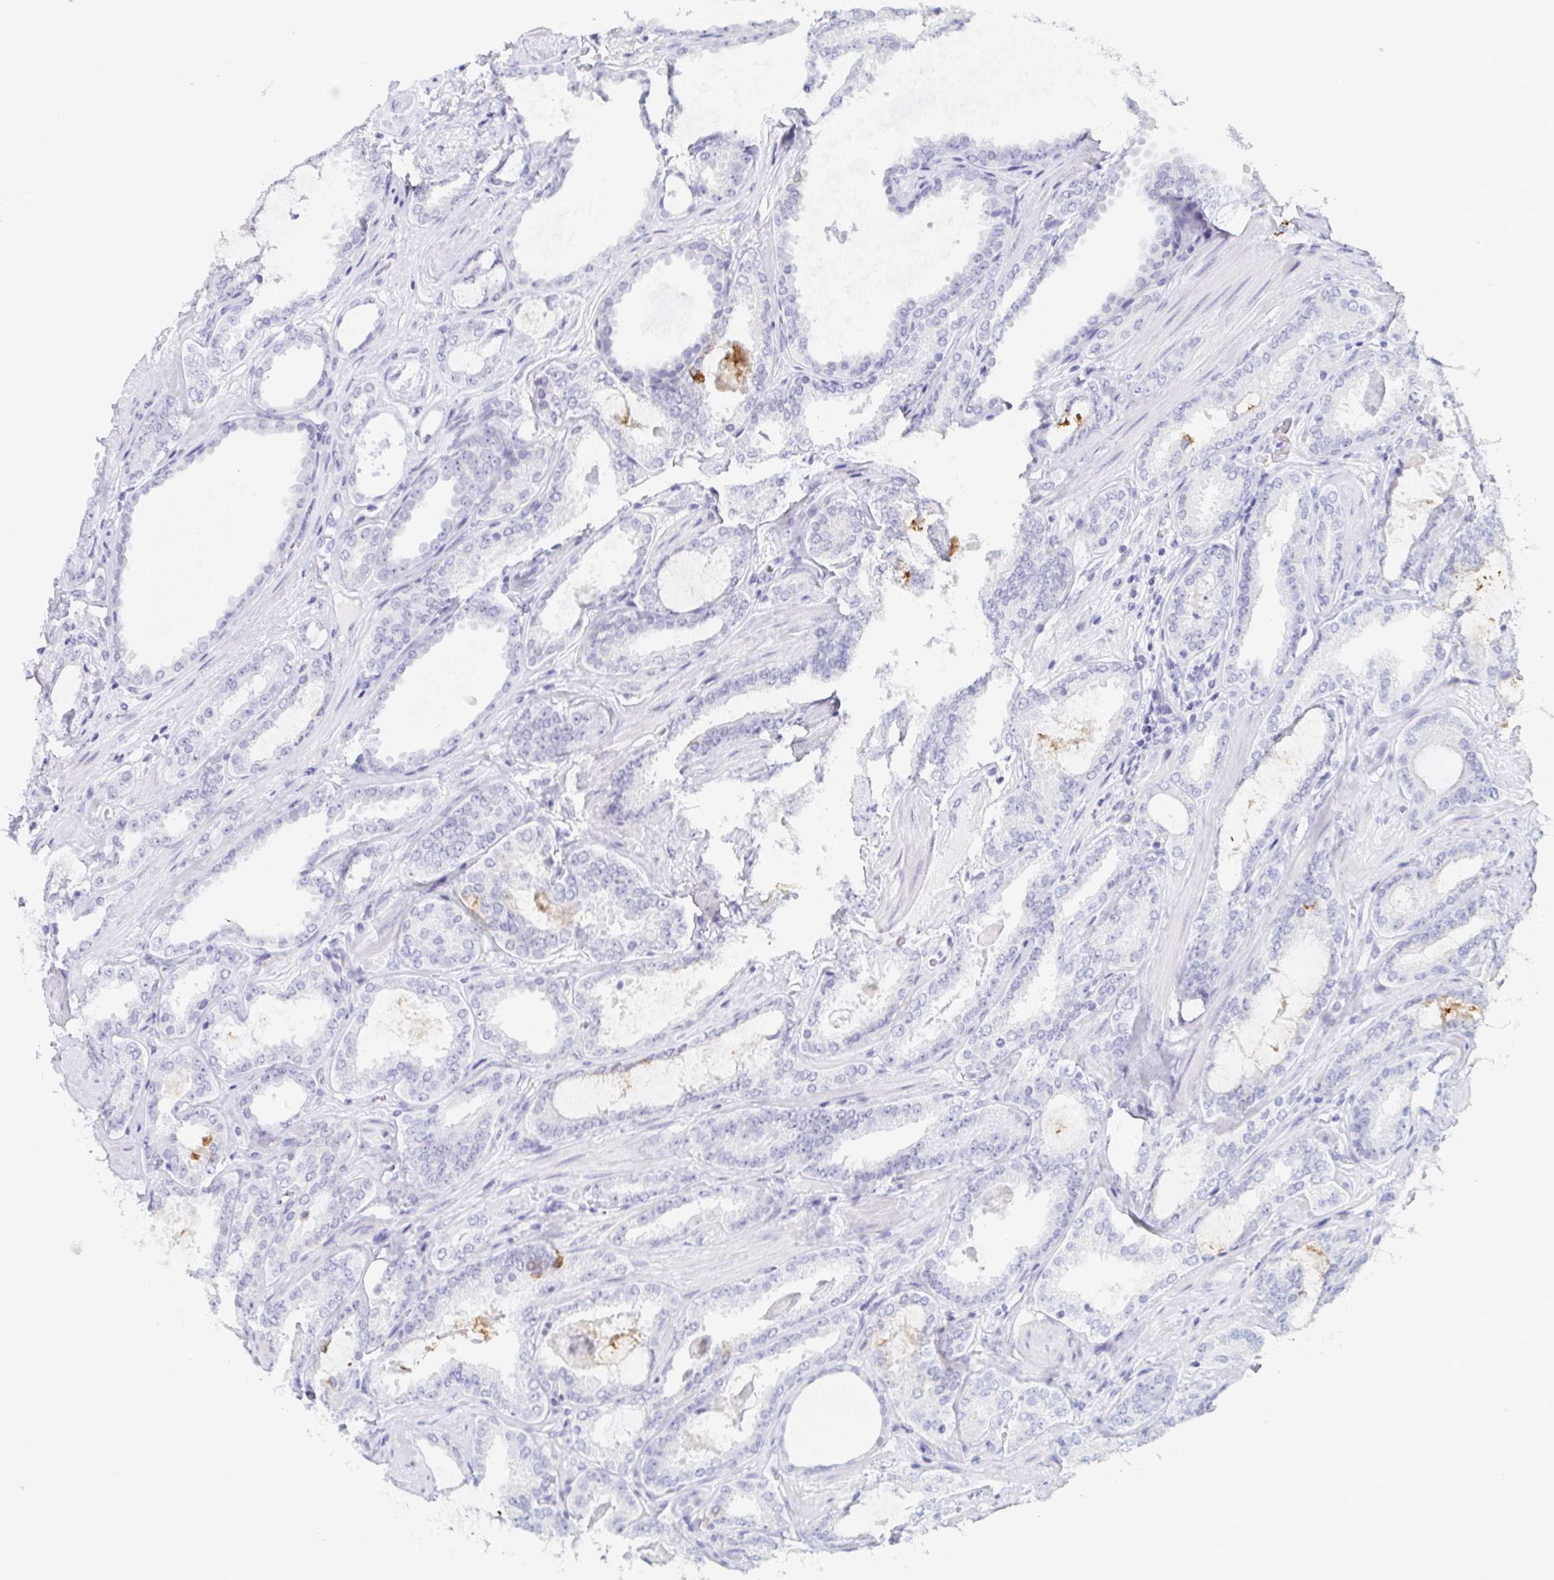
{"staining": {"intensity": "negative", "quantity": "none", "location": "none"}, "tissue": "prostate cancer", "cell_type": "Tumor cells", "image_type": "cancer", "snomed": [{"axis": "morphology", "description": "Adenocarcinoma, High grade"}, {"axis": "topography", "description": "Prostate"}], "caption": "The immunohistochemistry (IHC) image has no significant positivity in tumor cells of adenocarcinoma (high-grade) (prostate) tissue.", "gene": "REG4", "patient": {"sex": "male", "age": 63}}